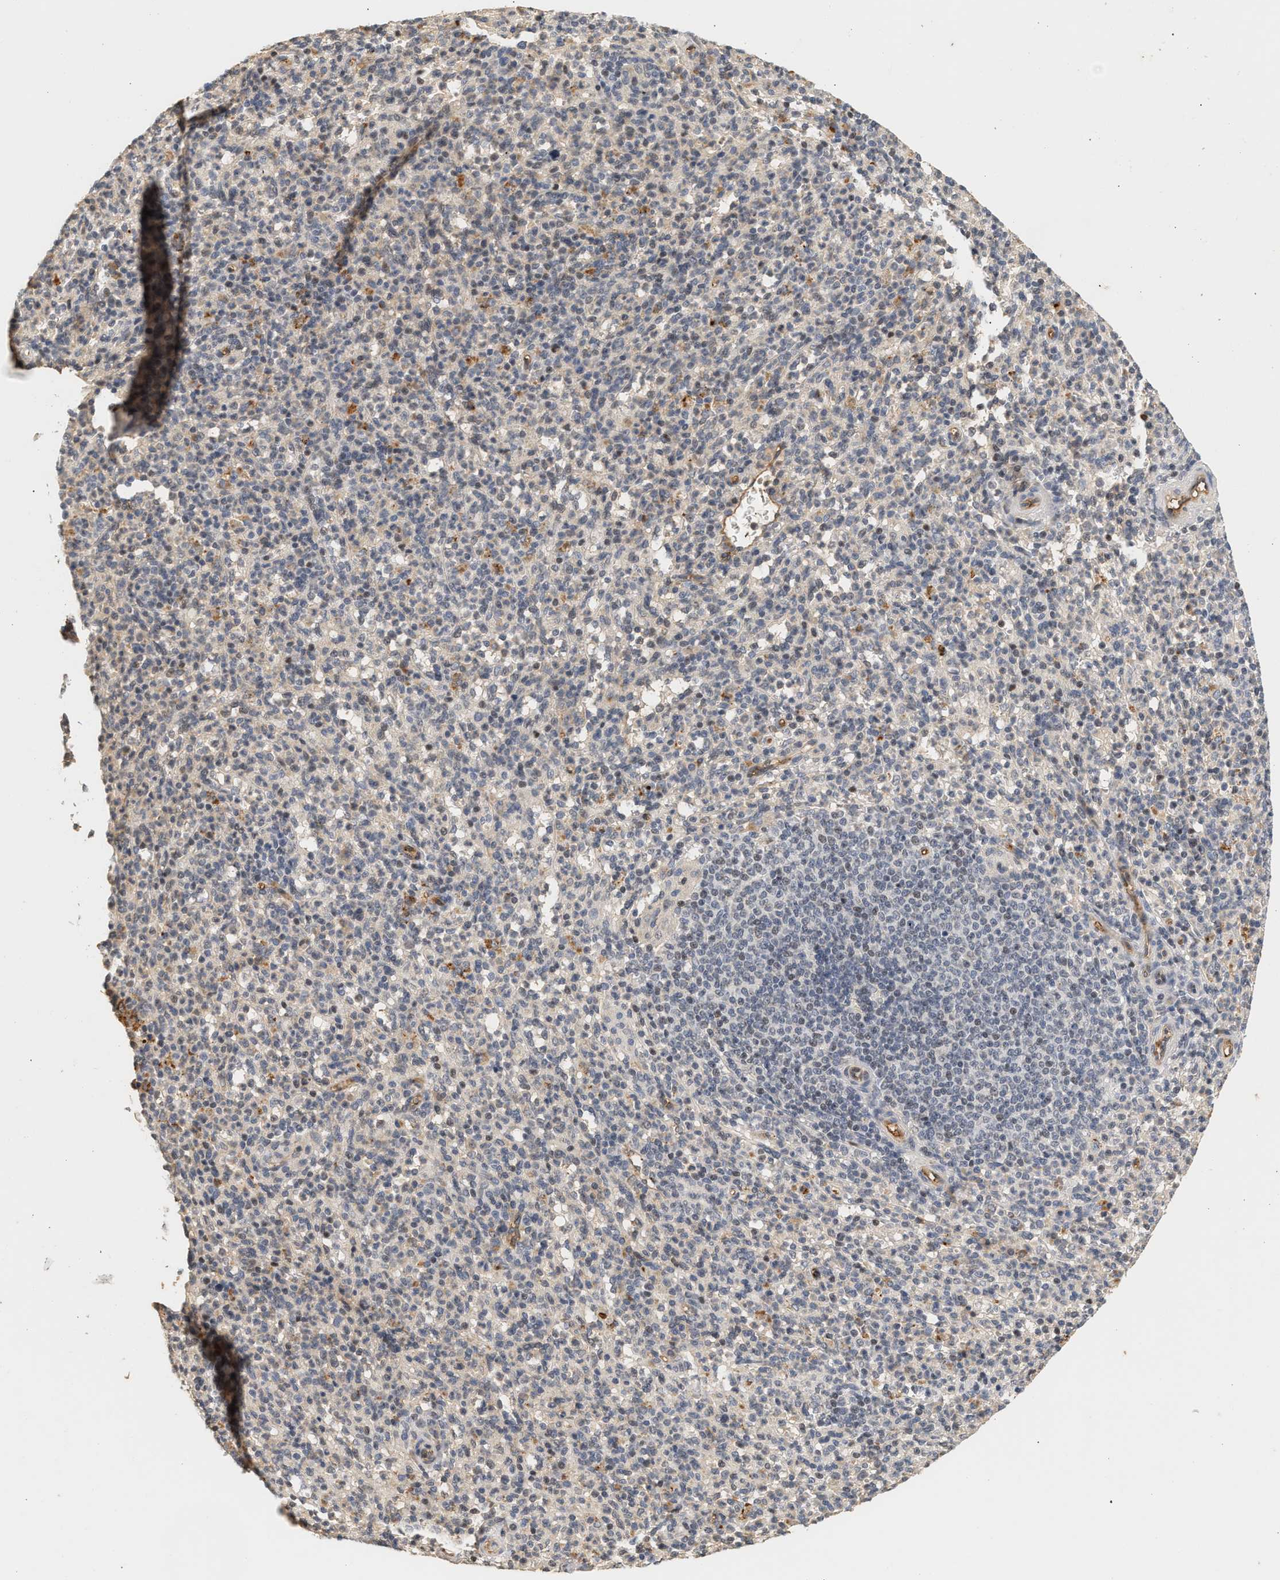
{"staining": {"intensity": "moderate", "quantity": "25%-75%", "location": "nuclear"}, "tissue": "spleen", "cell_type": "Cells in red pulp", "image_type": "normal", "snomed": [{"axis": "morphology", "description": "Normal tissue, NOS"}, {"axis": "topography", "description": "Spleen"}], "caption": "This is an image of IHC staining of normal spleen, which shows moderate positivity in the nuclear of cells in red pulp.", "gene": "PLXND1", "patient": {"sex": "male", "age": 36}}